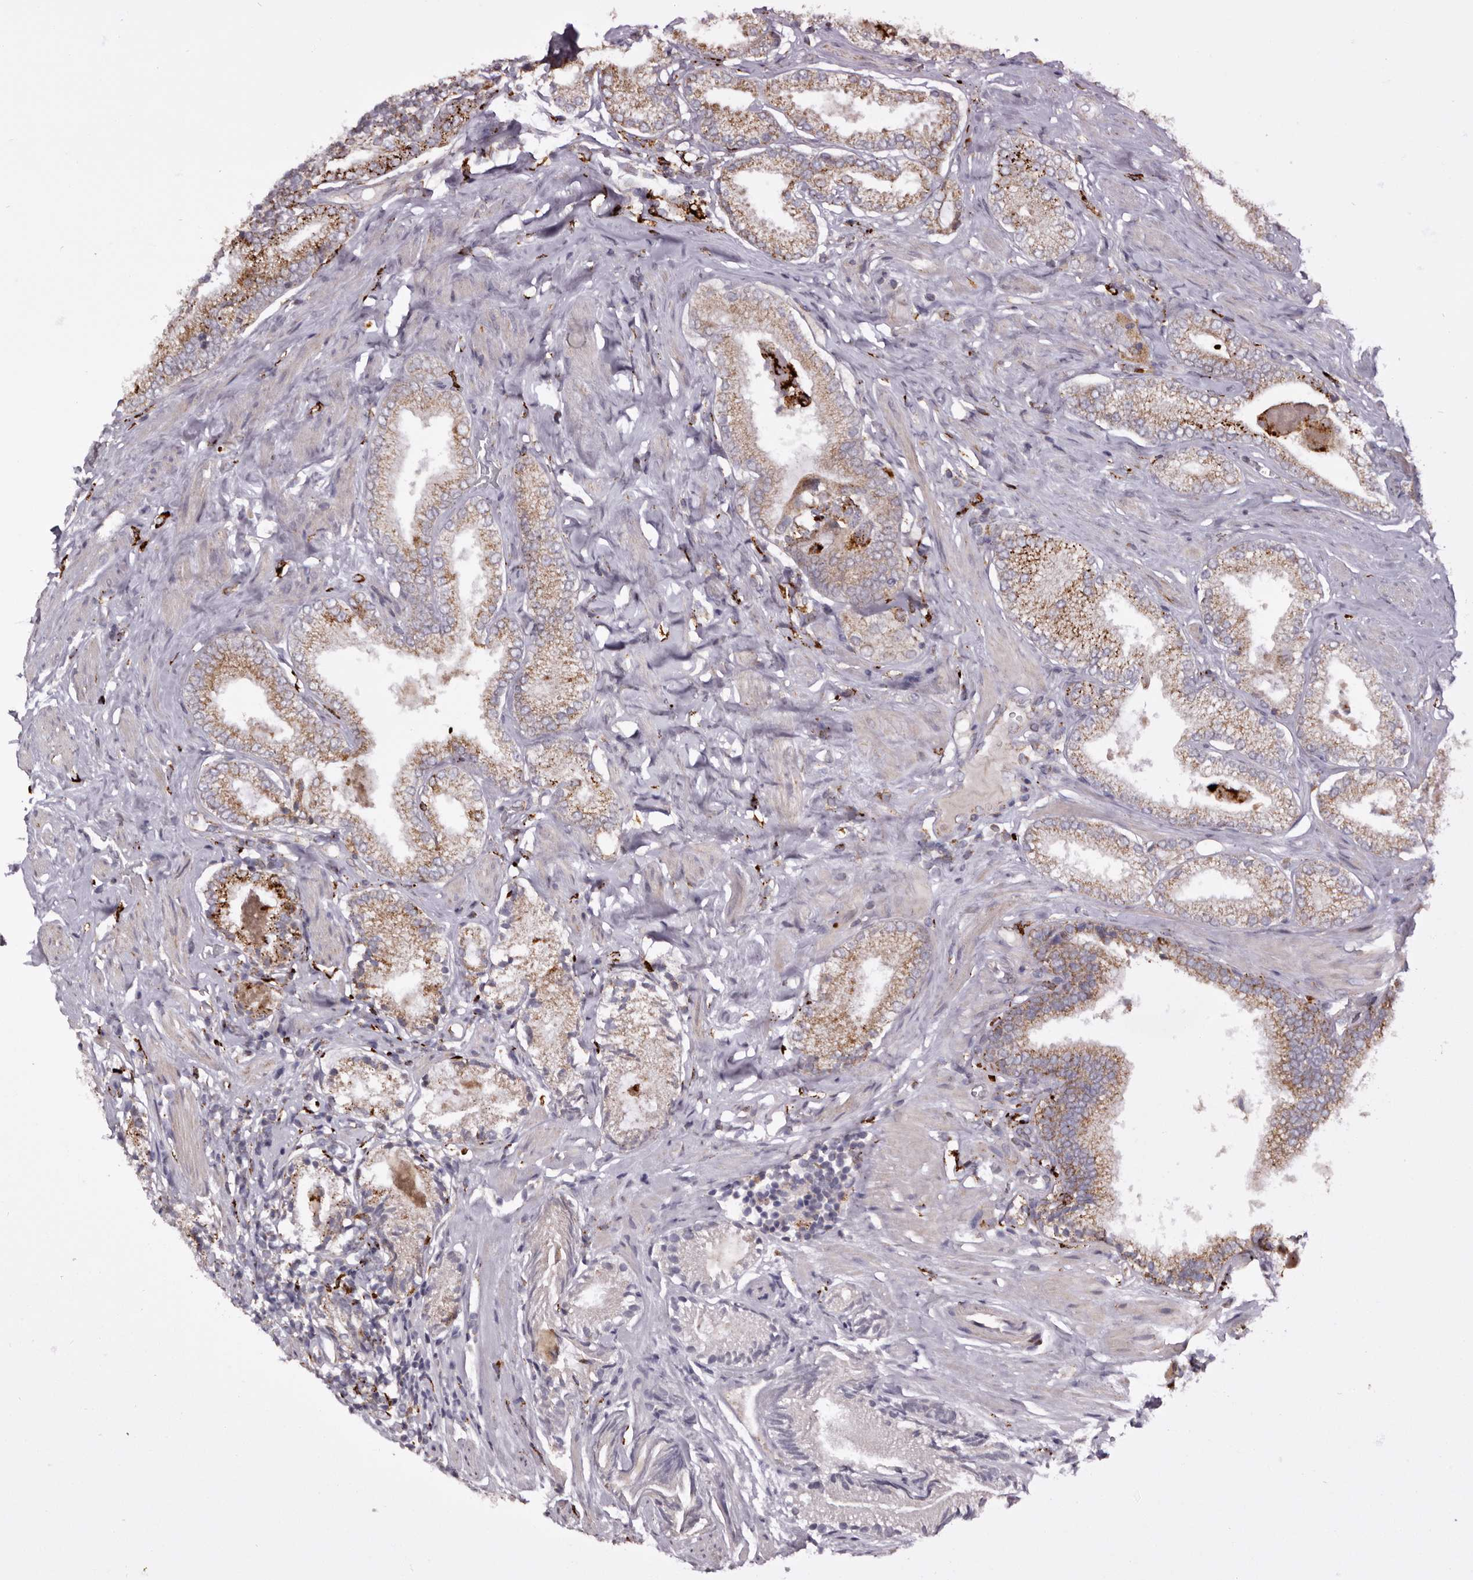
{"staining": {"intensity": "moderate", "quantity": ">75%", "location": "cytoplasmic/membranous"}, "tissue": "prostate cancer", "cell_type": "Tumor cells", "image_type": "cancer", "snomed": [{"axis": "morphology", "description": "Adenocarcinoma, Low grade"}, {"axis": "topography", "description": "Prostate"}], "caption": "Prostate adenocarcinoma (low-grade) stained with immunohistochemistry exhibits moderate cytoplasmic/membranous expression in about >75% of tumor cells. (DAB IHC, brown staining for protein, blue staining for nuclei).", "gene": "MECR", "patient": {"sex": "male", "age": 71}}